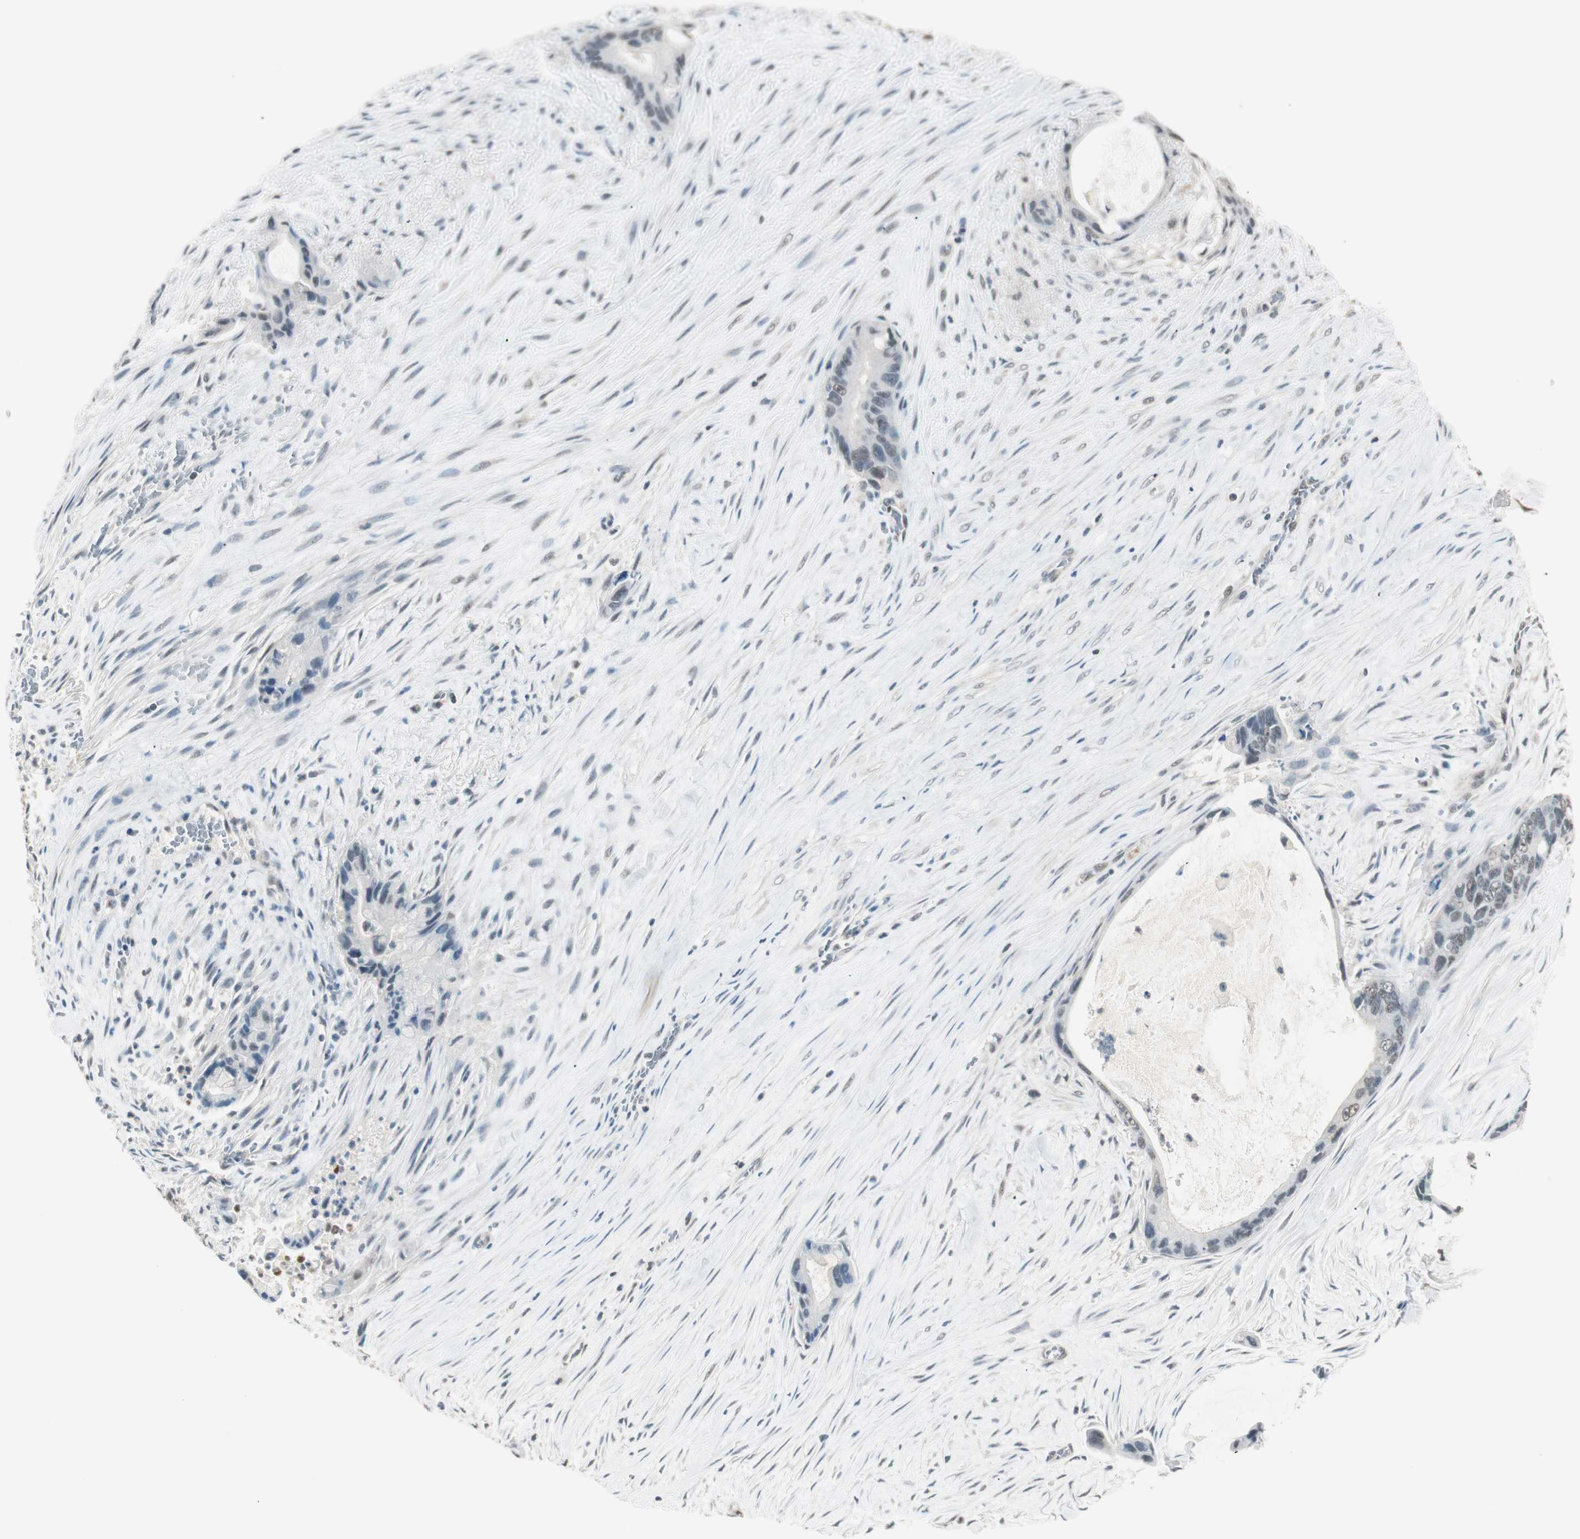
{"staining": {"intensity": "weak", "quantity": "<25%", "location": "nuclear"}, "tissue": "liver cancer", "cell_type": "Tumor cells", "image_type": "cancer", "snomed": [{"axis": "morphology", "description": "Cholangiocarcinoma"}, {"axis": "topography", "description": "Liver"}], "caption": "This is an immunohistochemistry histopathology image of human liver cholangiocarcinoma. There is no expression in tumor cells.", "gene": "USP5", "patient": {"sex": "female", "age": 55}}